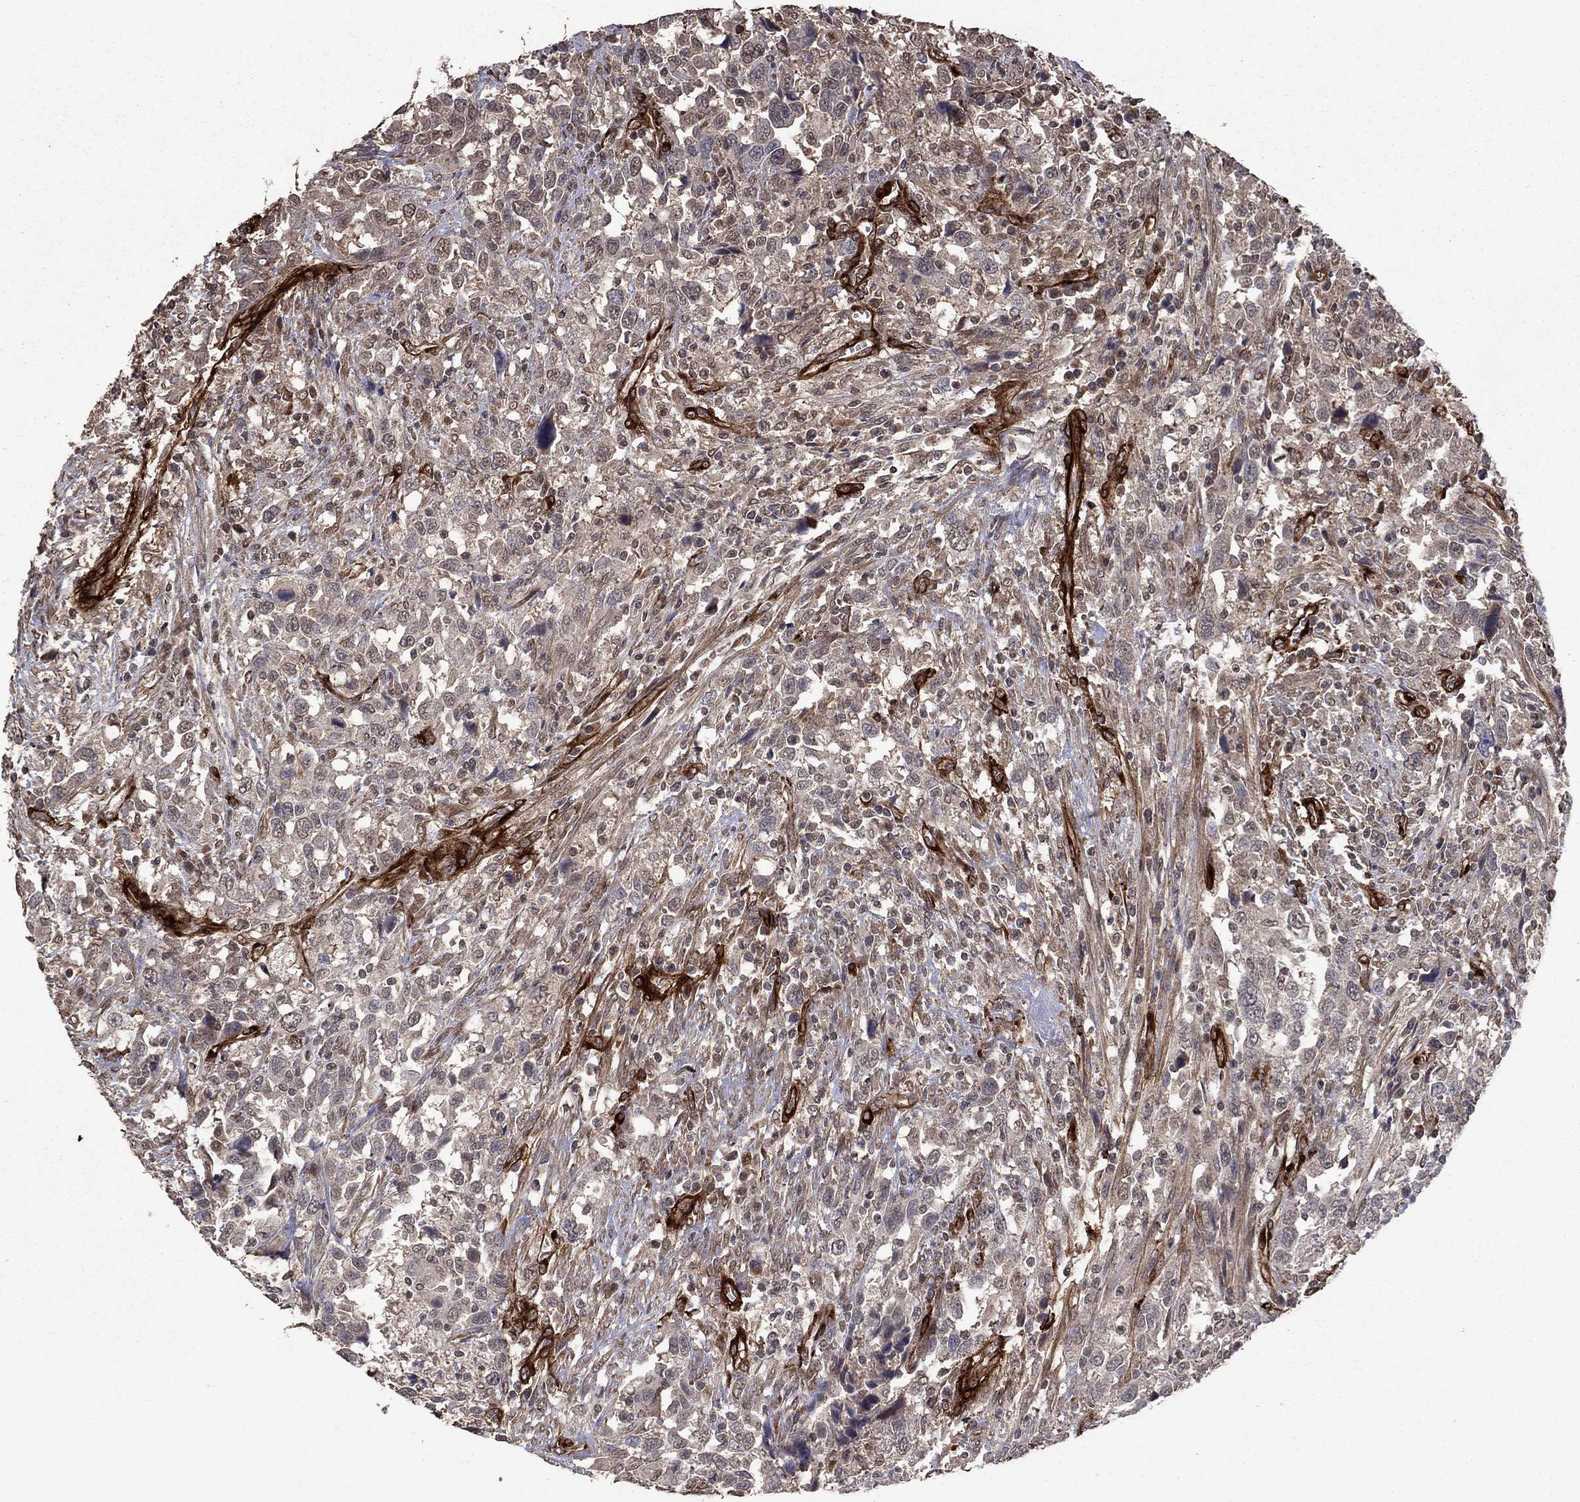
{"staining": {"intensity": "negative", "quantity": "none", "location": "none"}, "tissue": "urothelial cancer", "cell_type": "Tumor cells", "image_type": "cancer", "snomed": [{"axis": "morphology", "description": "Urothelial carcinoma, NOS"}, {"axis": "morphology", "description": "Urothelial carcinoma, High grade"}, {"axis": "topography", "description": "Urinary bladder"}], "caption": "High magnification brightfield microscopy of urothelial cancer stained with DAB (brown) and counterstained with hematoxylin (blue): tumor cells show no significant expression.", "gene": "COL18A1", "patient": {"sex": "female", "age": 64}}